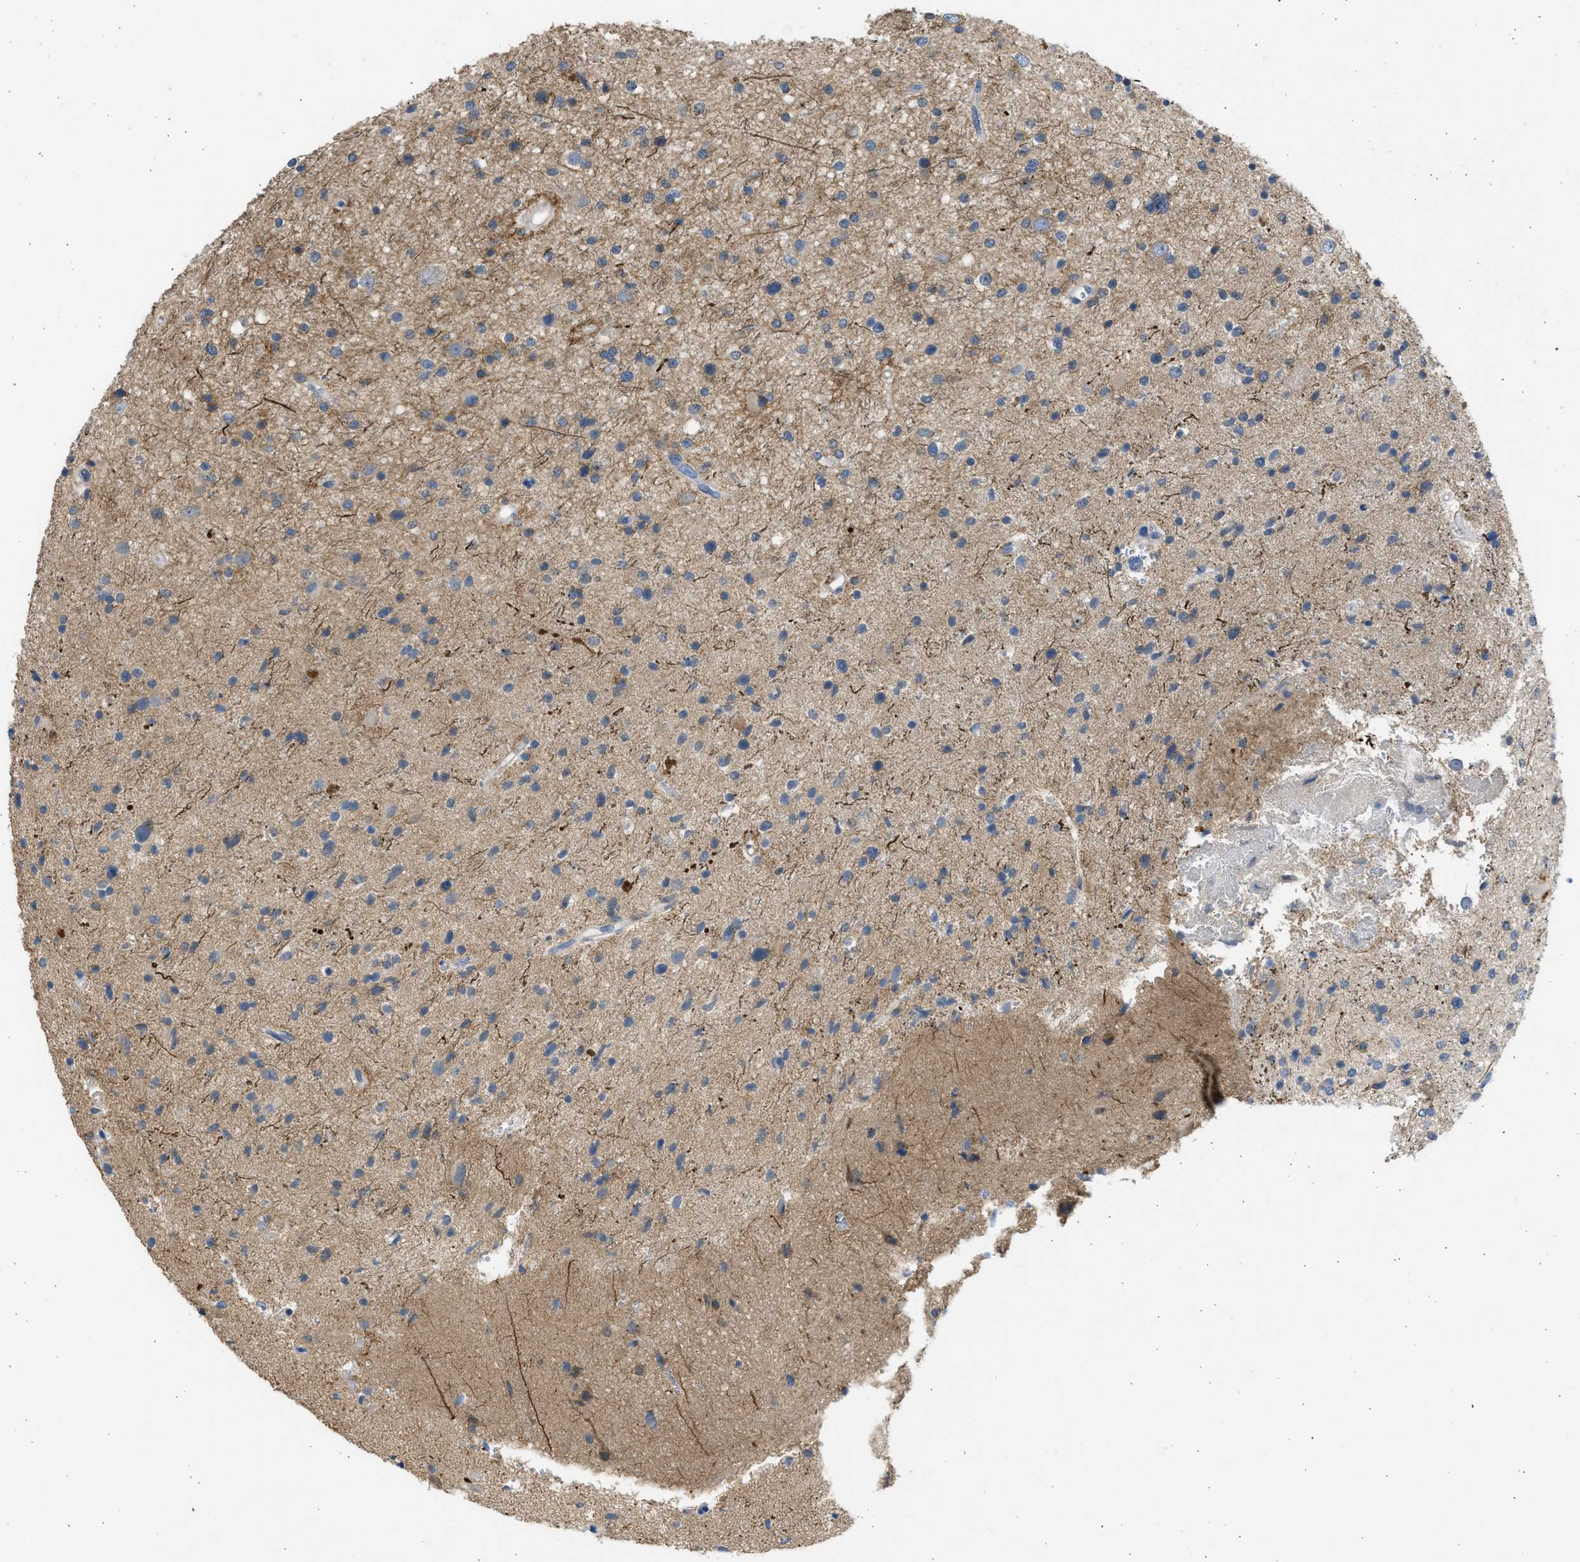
{"staining": {"intensity": "negative", "quantity": "none", "location": "none"}, "tissue": "glioma", "cell_type": "Tumor cells", "image_type": "cancer", "snomed": [{"axis": "morphology", "description": "Glioma, malignant, High grade"}, {"axis": "topography", "description": "Brain"}], "caption": "This photomicrograph is of high-grade glioma (malignant) stained with immunohistochemistry (IHC) to label a protein in brown with the nuclei are counter-stained blue. There is no positivity in tumor cells.", "gene": "PCNX3", "patient": {"sex": "male", "age": 33}}